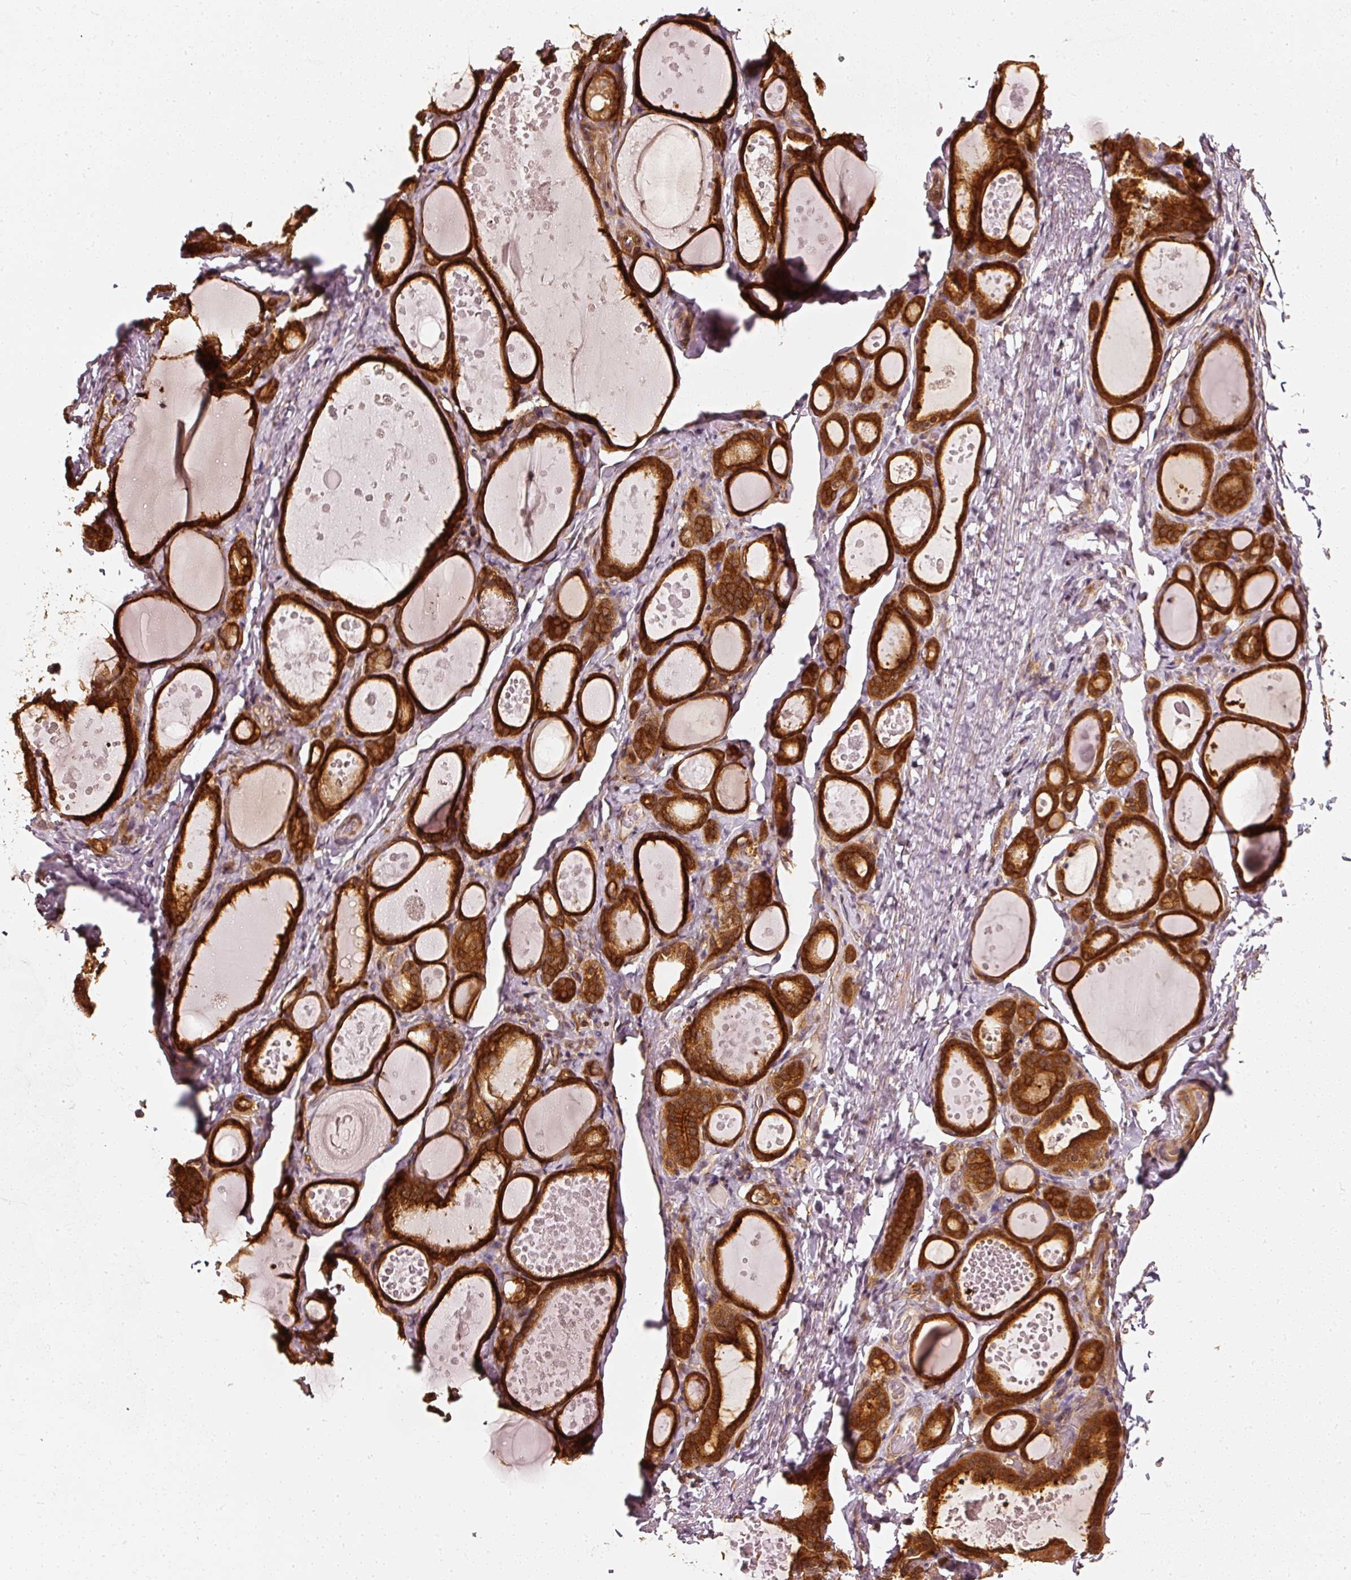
{"staining": {"intensity": "strong", "quantity": ">75%", "location": "cytoplasmic/membranous"}, "tissue": "thyroid gland", "cell_type": "Glandular cells", "image_type": "normal", "snomed": [{"axis": "morphology", "description": "Normal tissue, NOS"}, {"axis": "topography", "description": "Thyroid gland"}], "caption": "Immunohistochemistry micrograph of benign thyroid gland: human thyroid gland stained using immunohistochemistry exhibits high levels of strong protein expression localized specifically in the cytoplasmic/membranous of glandular cells, appearing as a cytoplasmic/membranous brown color.", "gene": "ASMTL", "patient": {"sex": "female", "age": 46}}